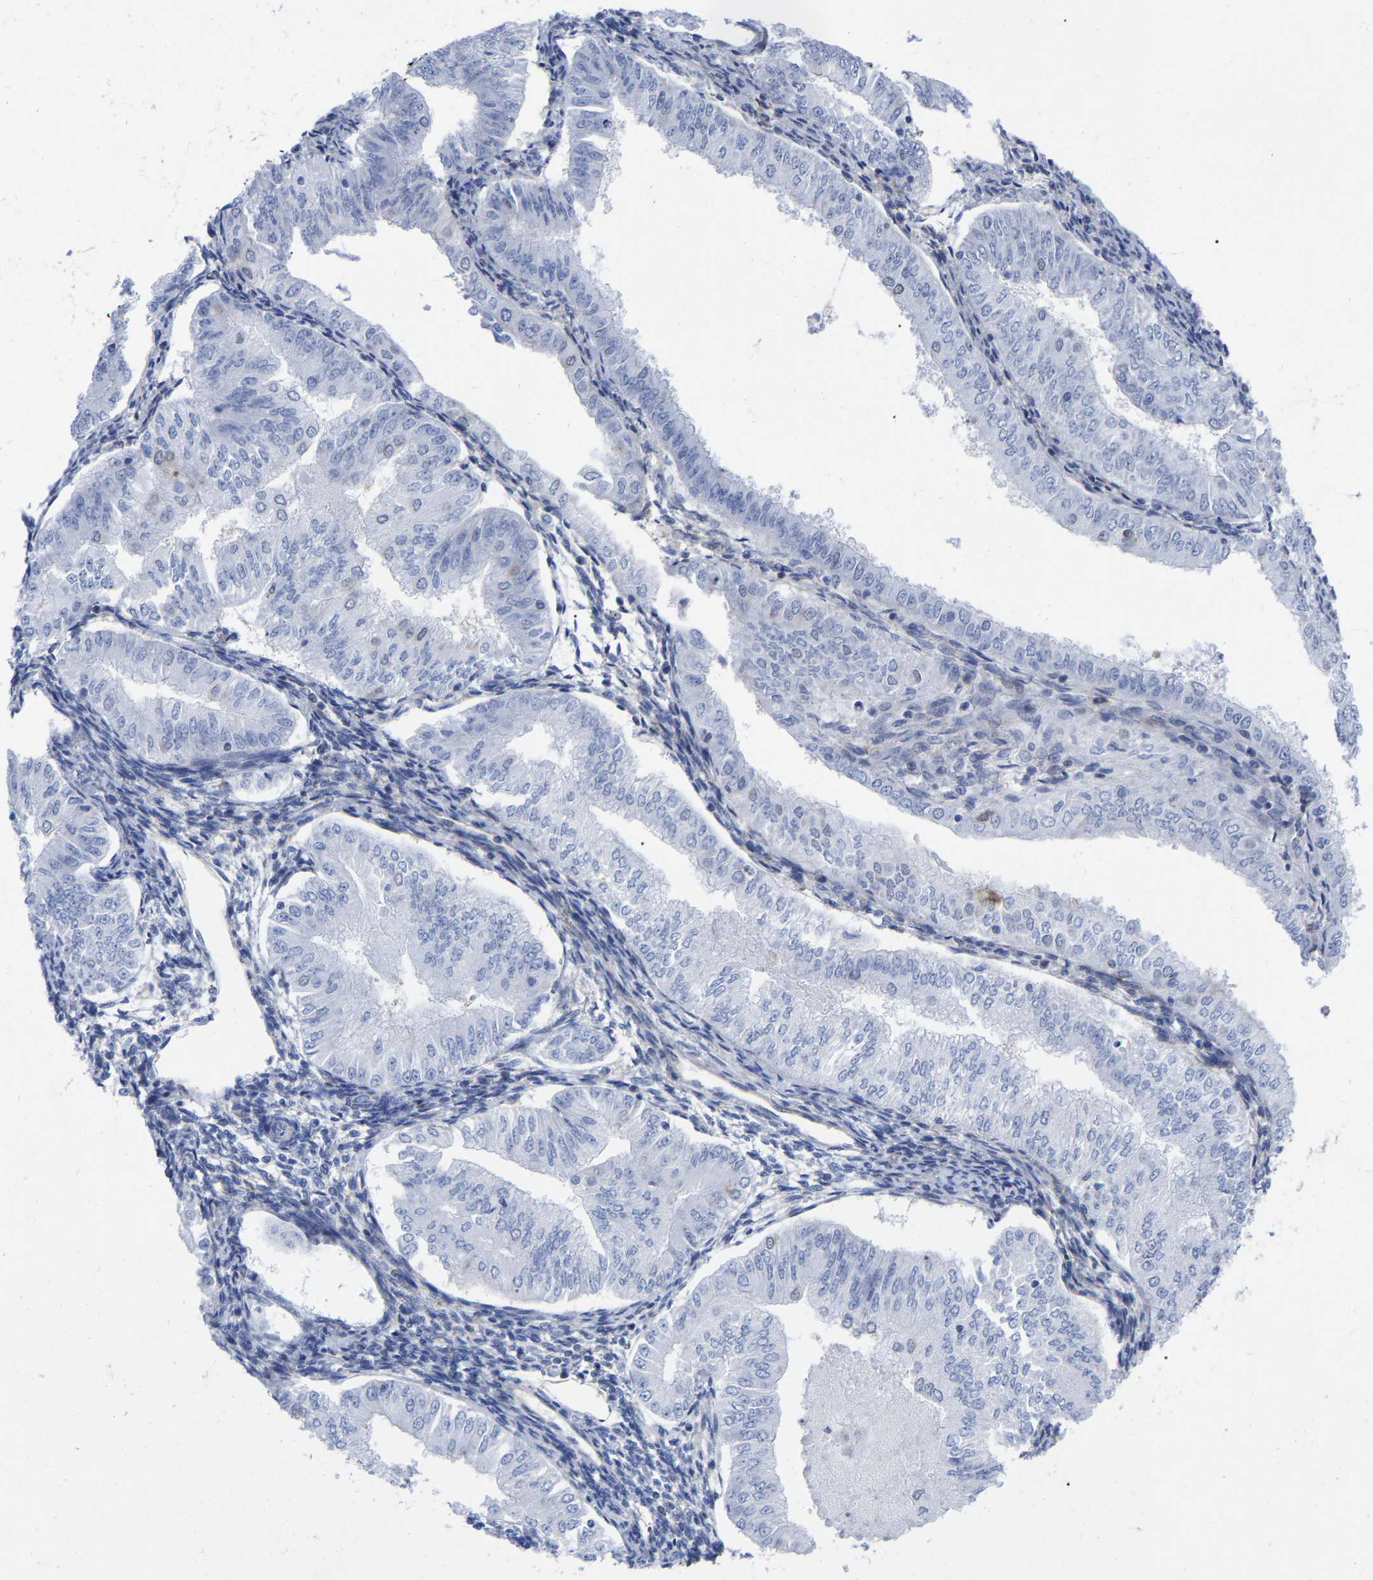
{"staining": {"intensity": "negative", "quantity": "none", "location": "none"}, "tissue": "endometrial cancer", "cell_type": "Tumor cells", "image_type": "cancer", "snomed": [{"axis": "morphology", "description": "Normal tissue, NOS"}, {"axis": "morphology", "description": "Adenocarcinoma, NOS"}, {"axis": "topography", "description": "Endometrium"}], "caption": "Protein analysis of endometrial cancer reveals no significant expression in tumor cells. The staining is performed using DAB brown chromogen with nuclei counter-stained in using hematoxylin.", "gene": "UBE4B", "patient": {"sex": "female", "age": 53}}